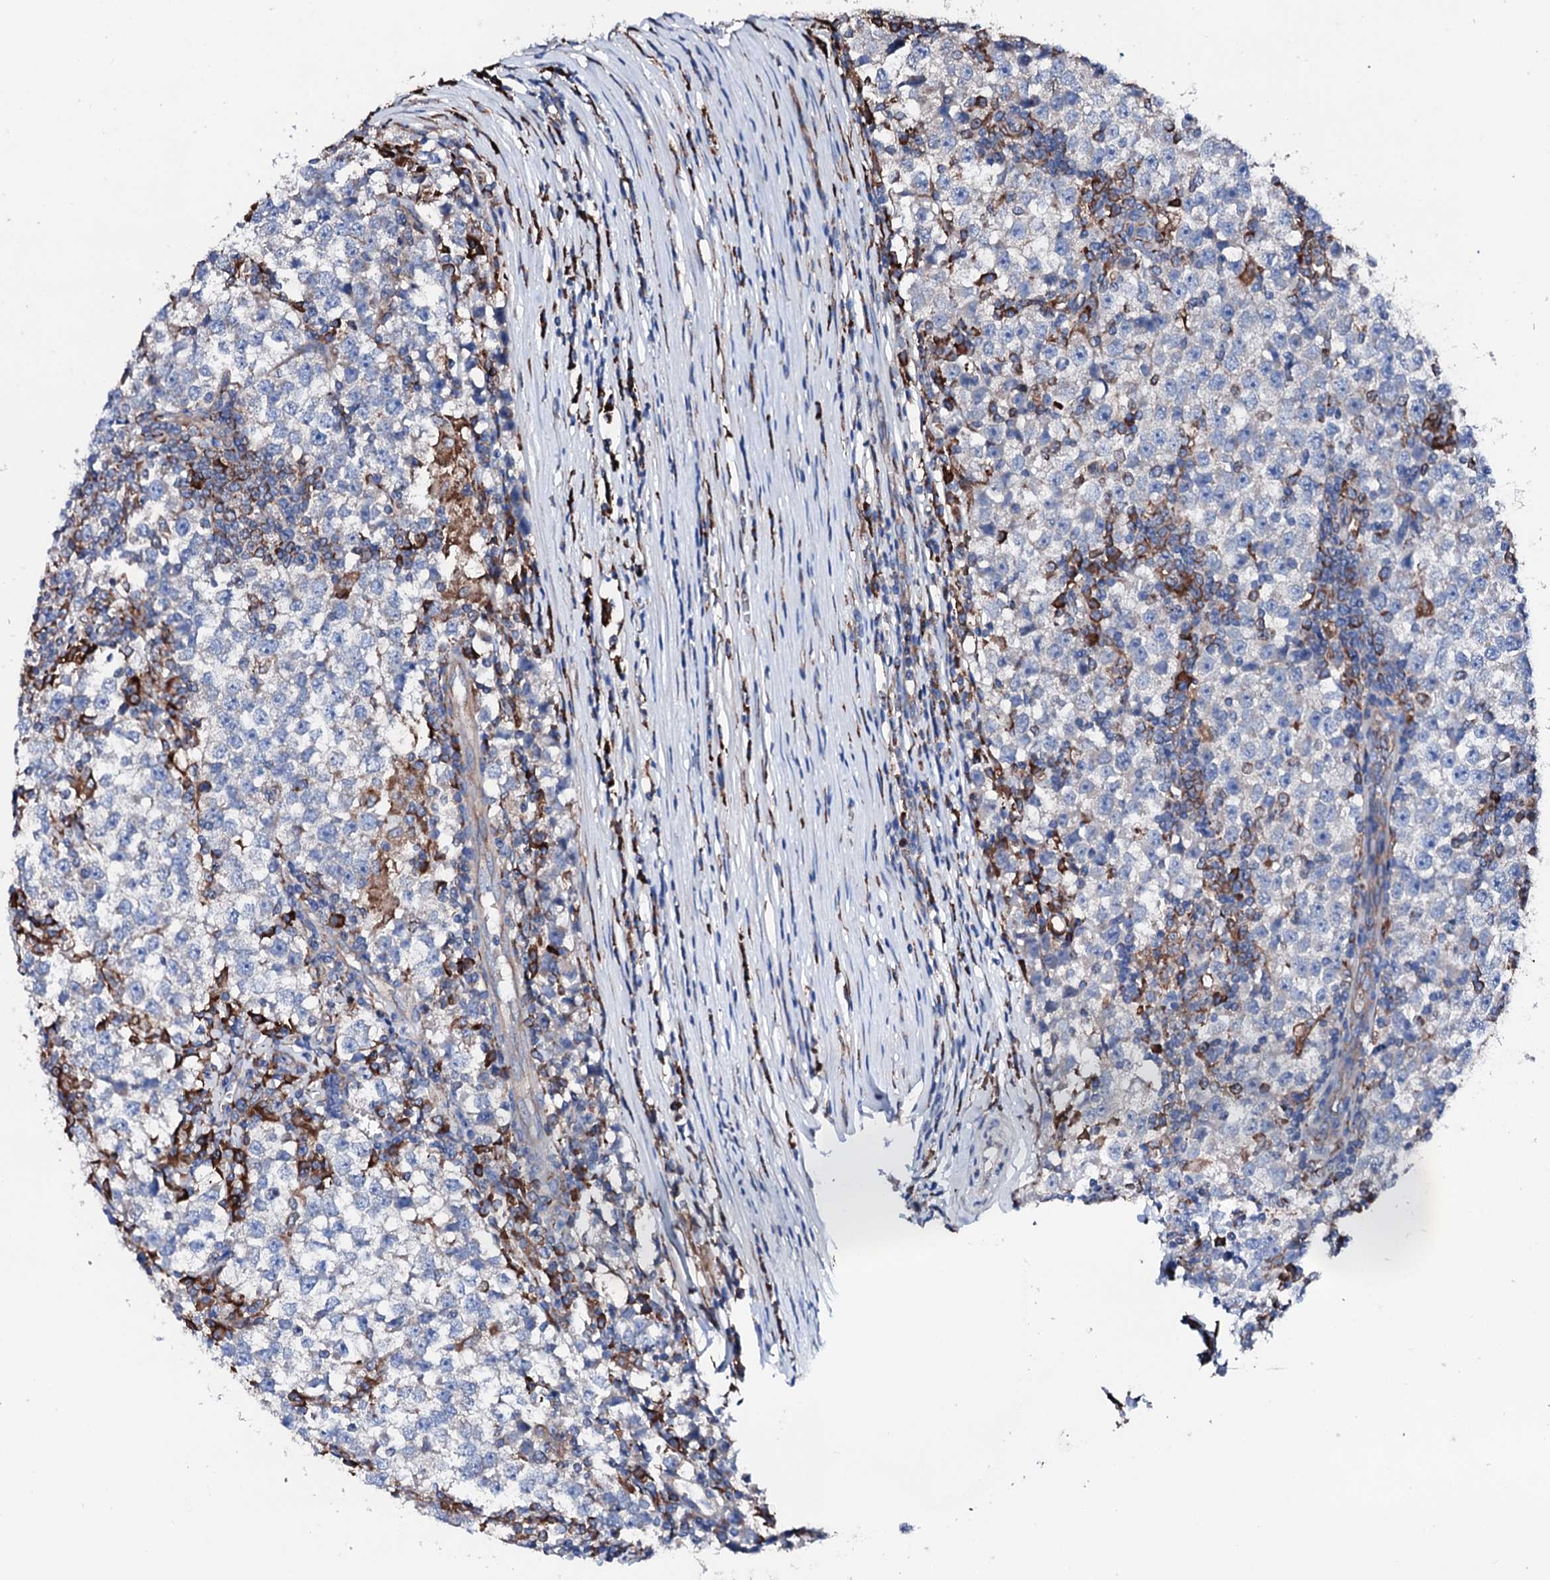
{"staining": {"intensity": "negative", "quantity": "none", "location": "none"}, "tissue": "testis cancer", "cell_type": "Tumor cells", "image_type": "cancer", "snomed": [{"axis": "morphology", "description": "Seminoma, NOS"}, {"axis": "topography", "description": "Testis"}], "caption": "This photomicrograph is of testis cancer stained with immunohistochemistry to label a protein in brown with the nuclei are counter-stained blue. There is no expression in tumor cells.", "gene": "AMDHD1", "patient": {"sex": "male", "age": 65}}